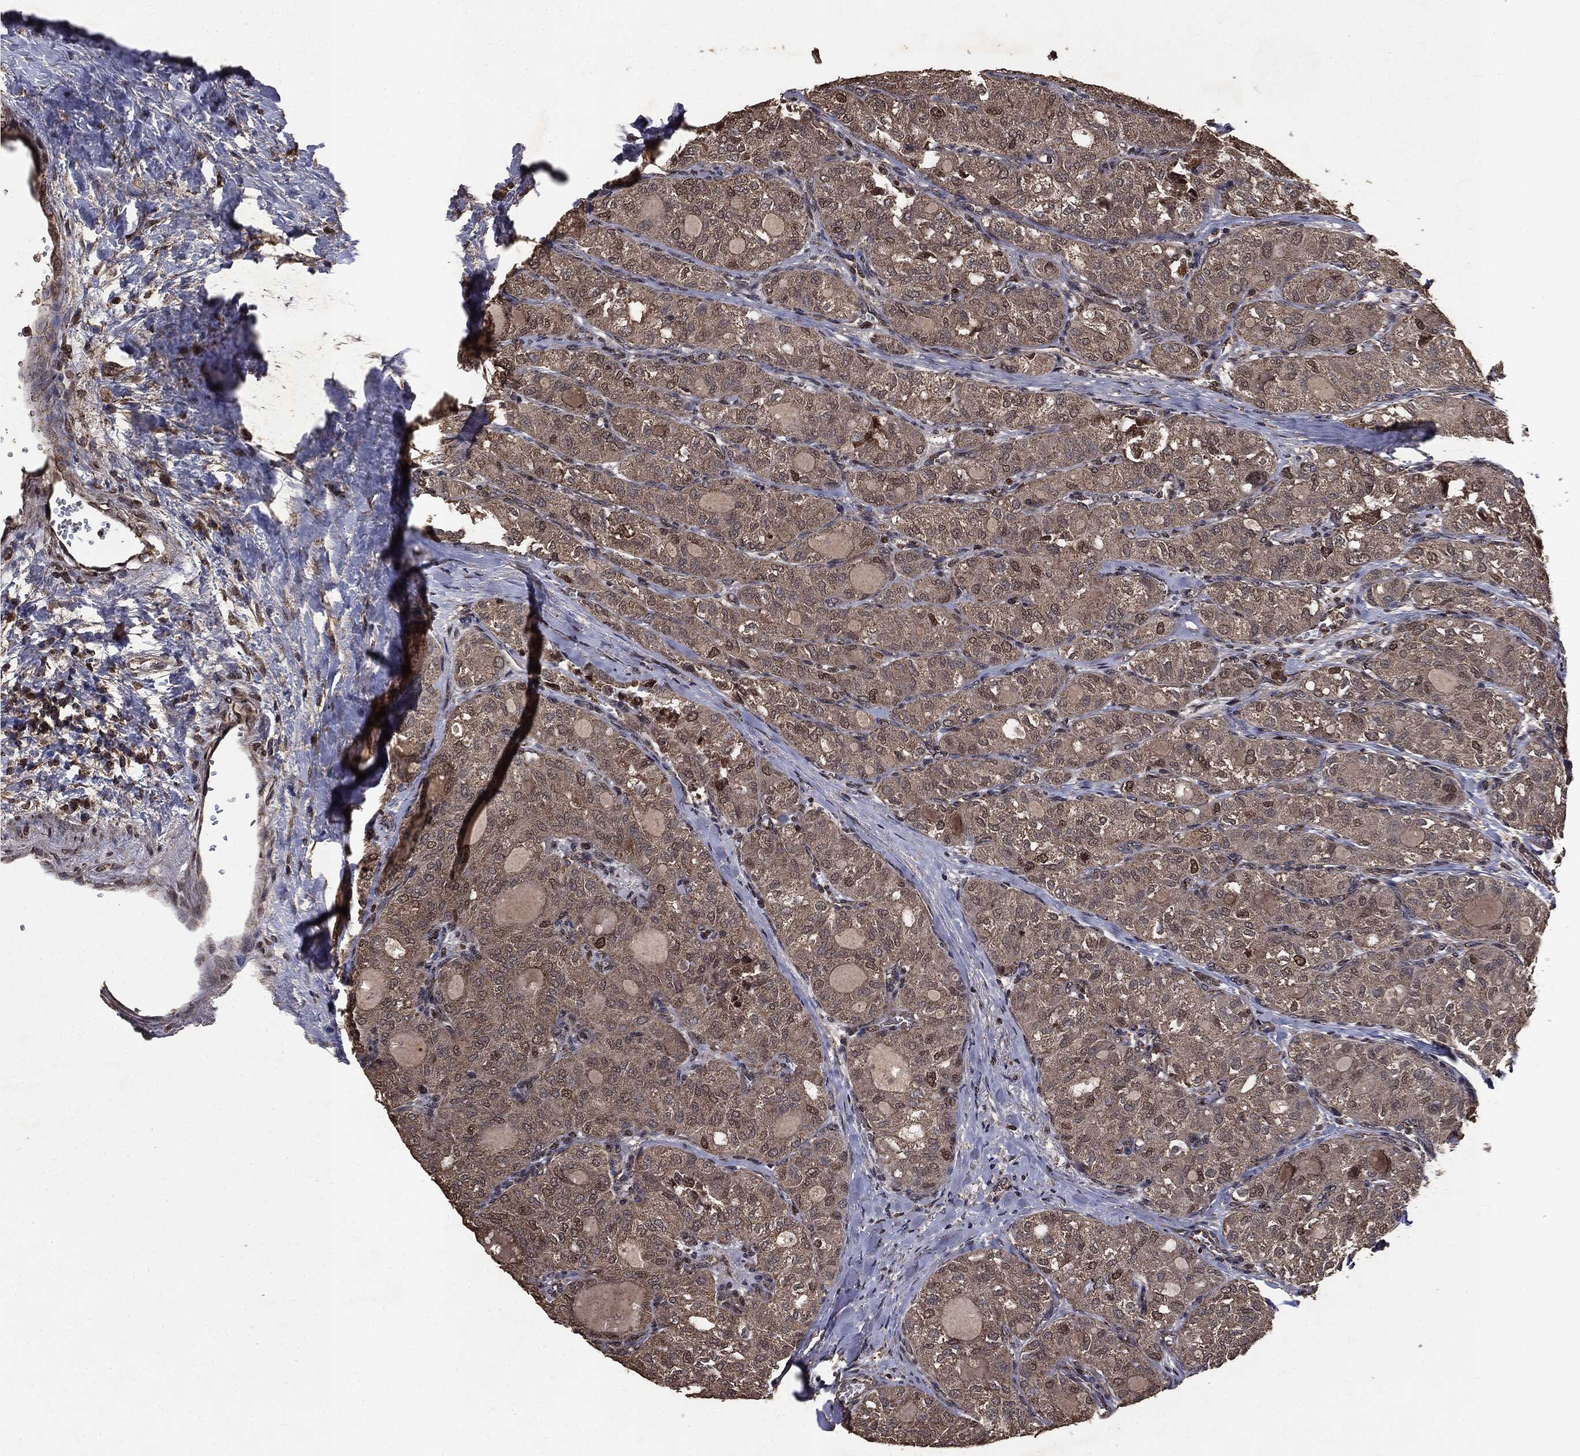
{"staining": {"intensity": "moderate", "quantity": "<25%", "location": "nuclear"}, "tissue": "thyroid cancer", "cell_type": "Tumor cells", "image_type": "cancer", "snomed": [{"axis": "morphology", "description": "Follicular adenoma carcinoma, NOS"}, {"axis": "topography", "description": "Thyroid gland"}], "caption": "Human thyroid cancer stained for a protein (brown) exhibits moderate nuclear positive staining in approximately <25% of tumor cells.", "gene": "PPP6R2", "patient": {"sex": "male", "age": 75}}